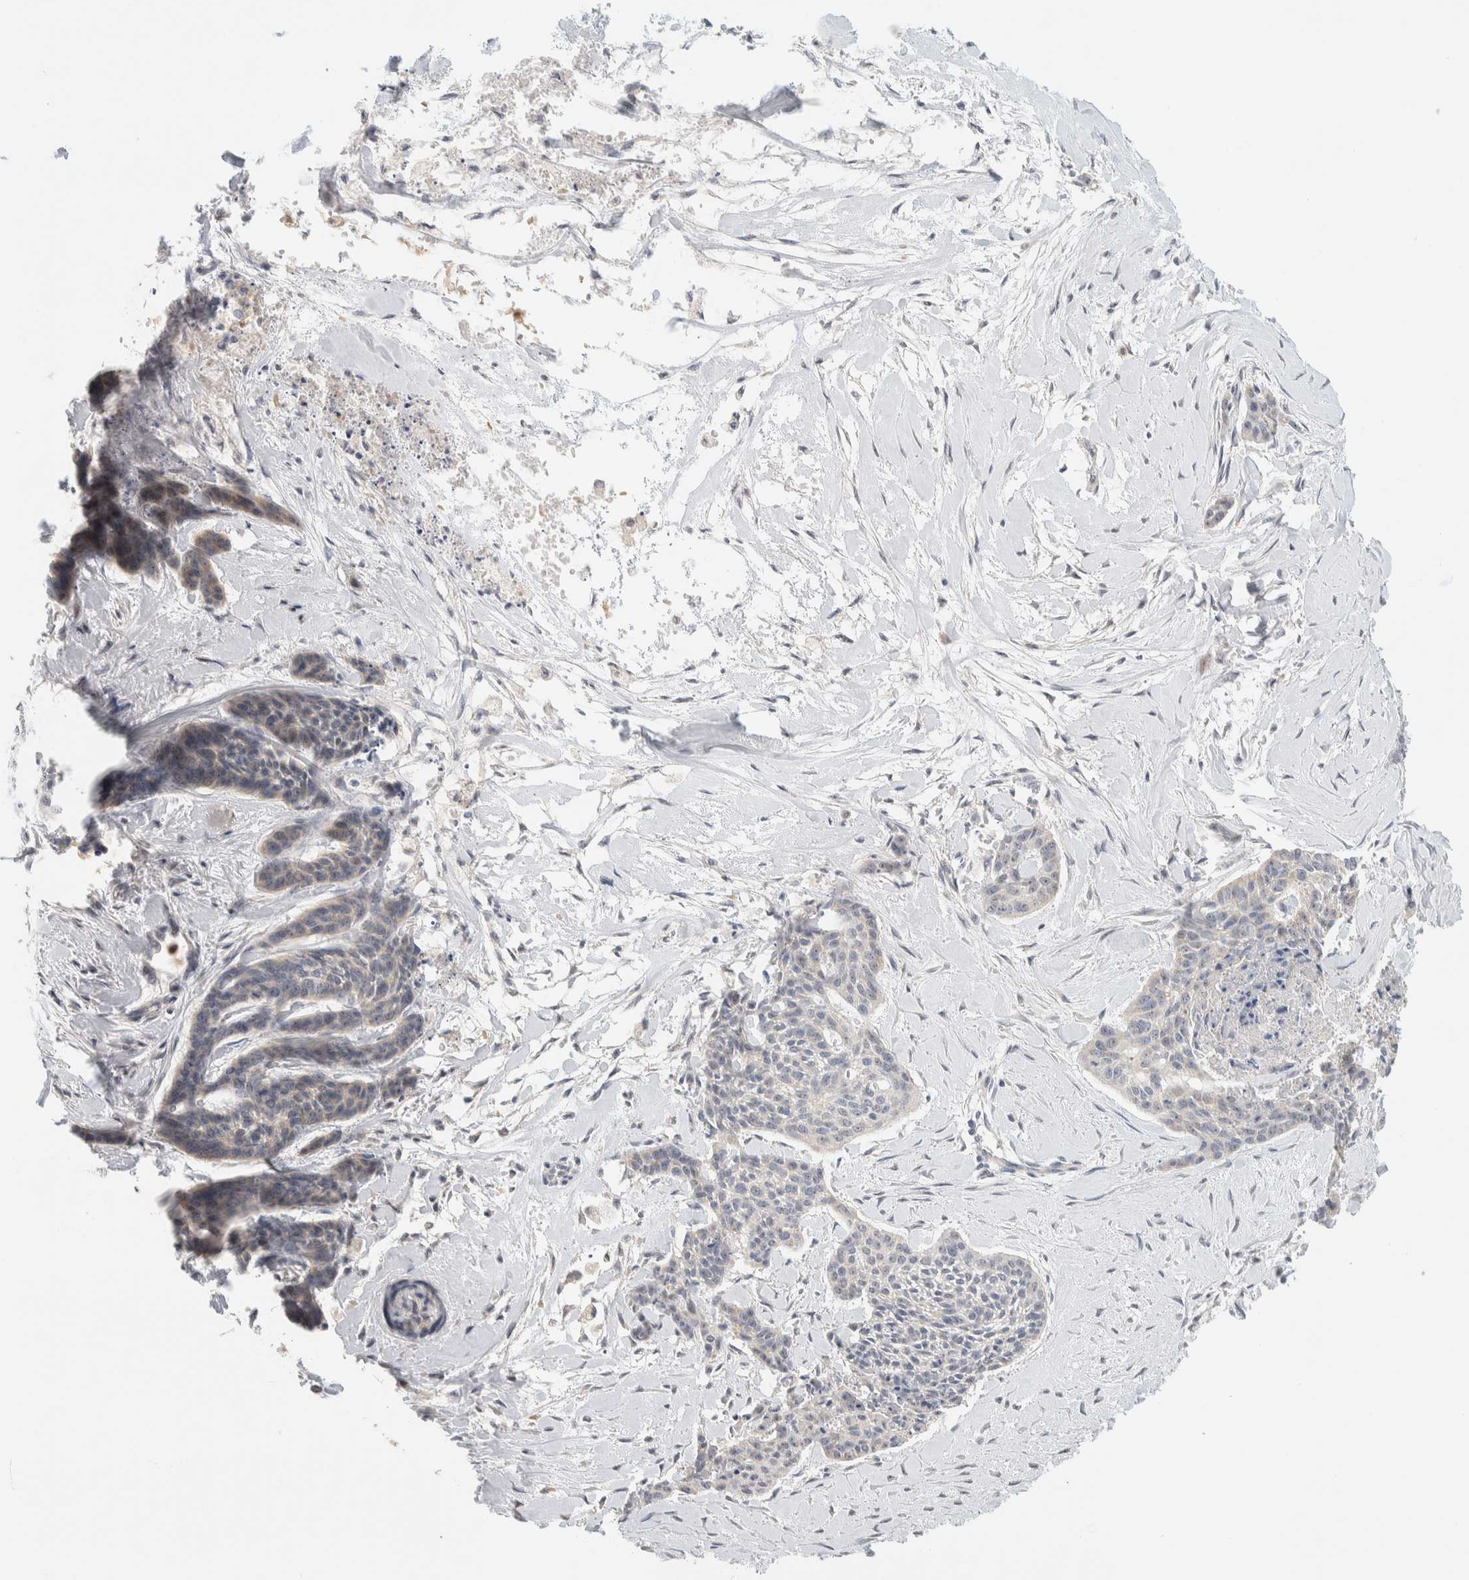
{"staining": {"intensity": "negative", "quantity": "none", "location": "none"}, "tissue": "skin cancer", "cell_type": "Tumor cells", "image_type": "cancer", "snomed": [{"axis": "morphology", "description": "Basal cell carcinoma"}, {"axis": "topography", "description": "Skin"}], "caption": "Micrograph shows no protein staining in tumor cells of skin cancer tissue. (DAB immunohistochemistry (IHC), high magnification).", "gene": "HDHD3", "patient": {"sex": "female", "age": 64}}